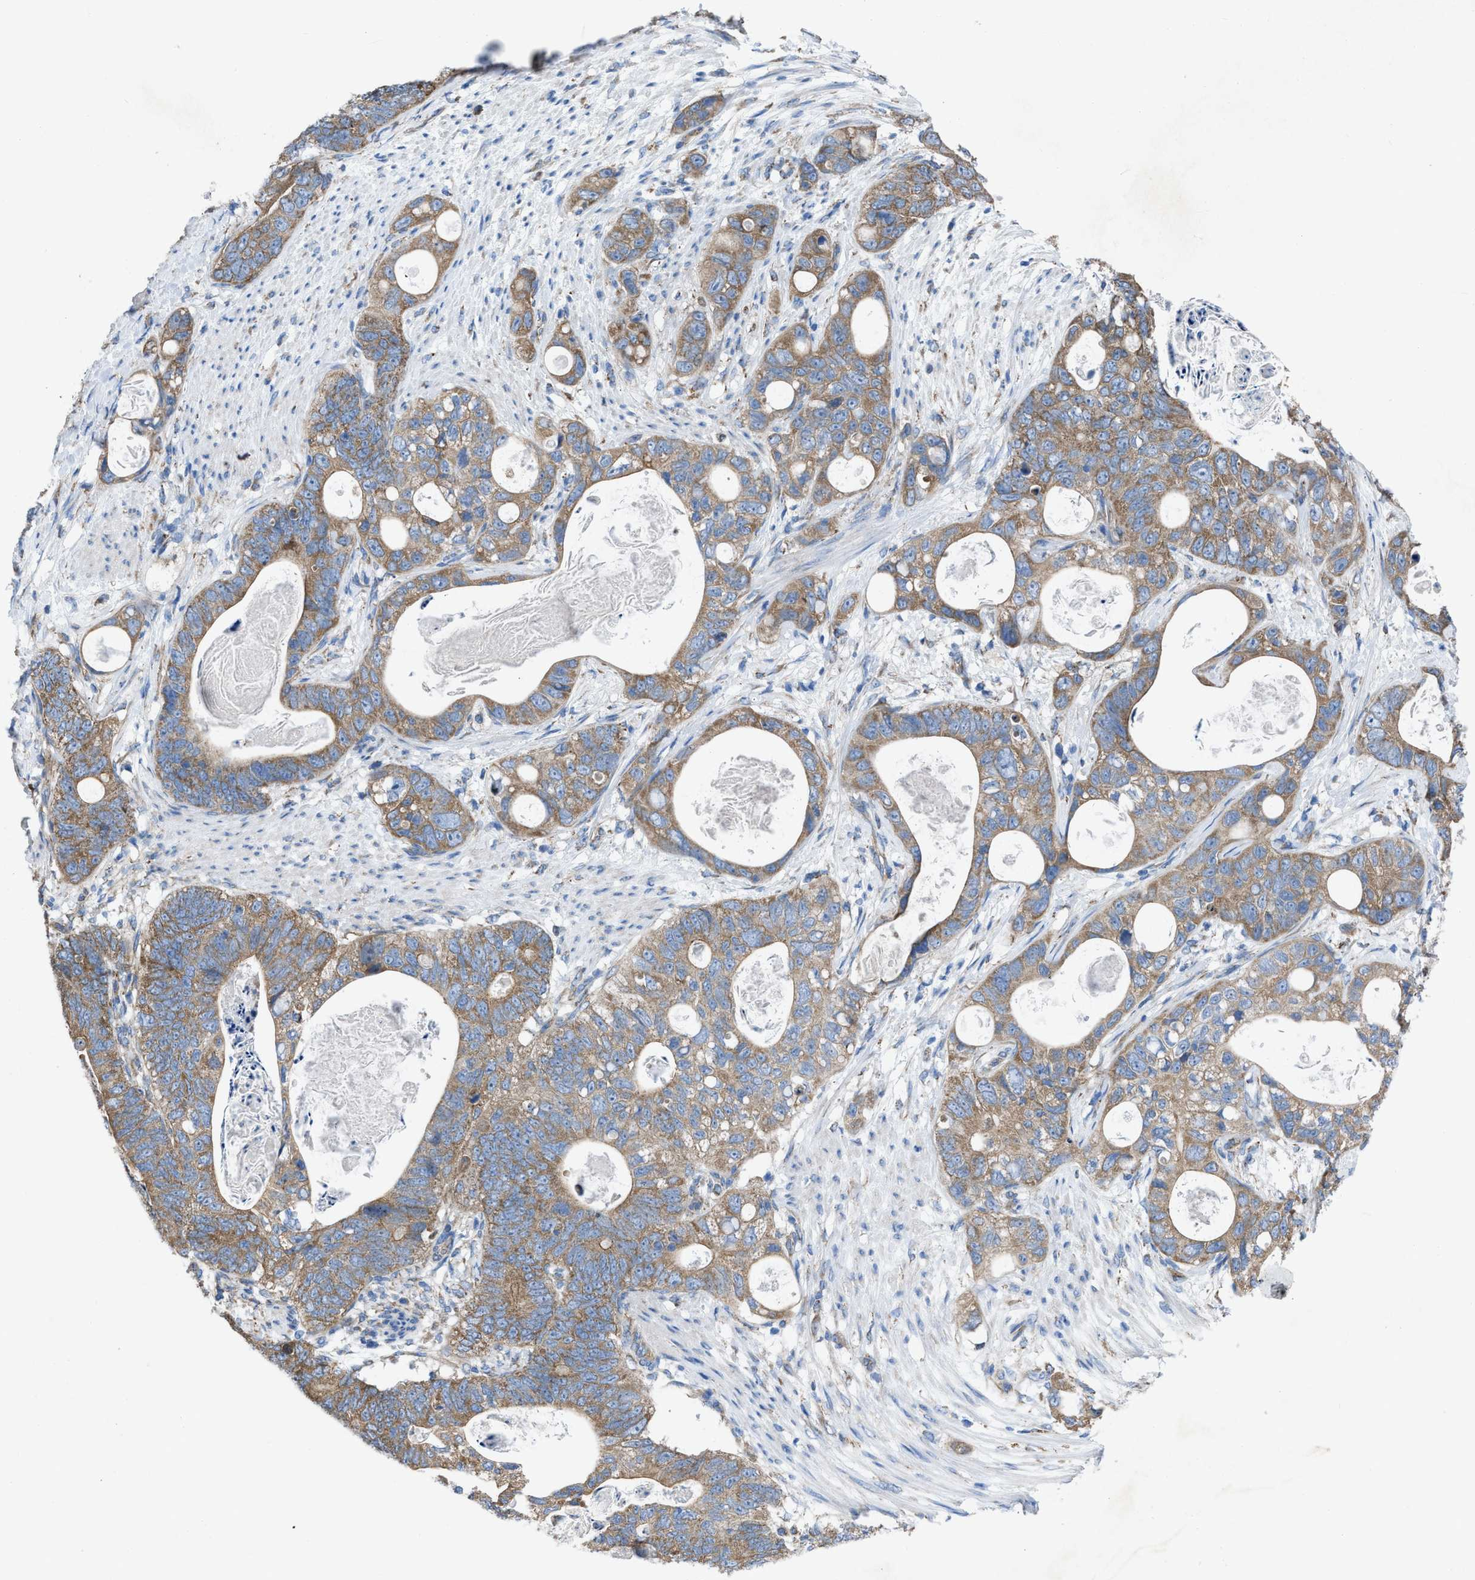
{"staining": {"intensity": "moderate", "quantity": ">75%", "location": "cytoplasmic/membranous"}, "tissue": "stomach cancer", "cell_type": "Tumor cells", "image_type": "cancer", "snomed": [{"axis": "morphology", "description": "Normal tissue, NOS"}, {"axis": "morphology", "description": "Adenocarcinoma, NOS"}, {"axis": "topography", "description": "Stomach"}], "caption": "An image of human adenocarcinoma (stomach) stained for a protein exhibits moderate cytoplasmic/membranous brown staining in tumor cells.", "gene": "DOLPP1", "patient": {"sex": "female", "age": 89}}